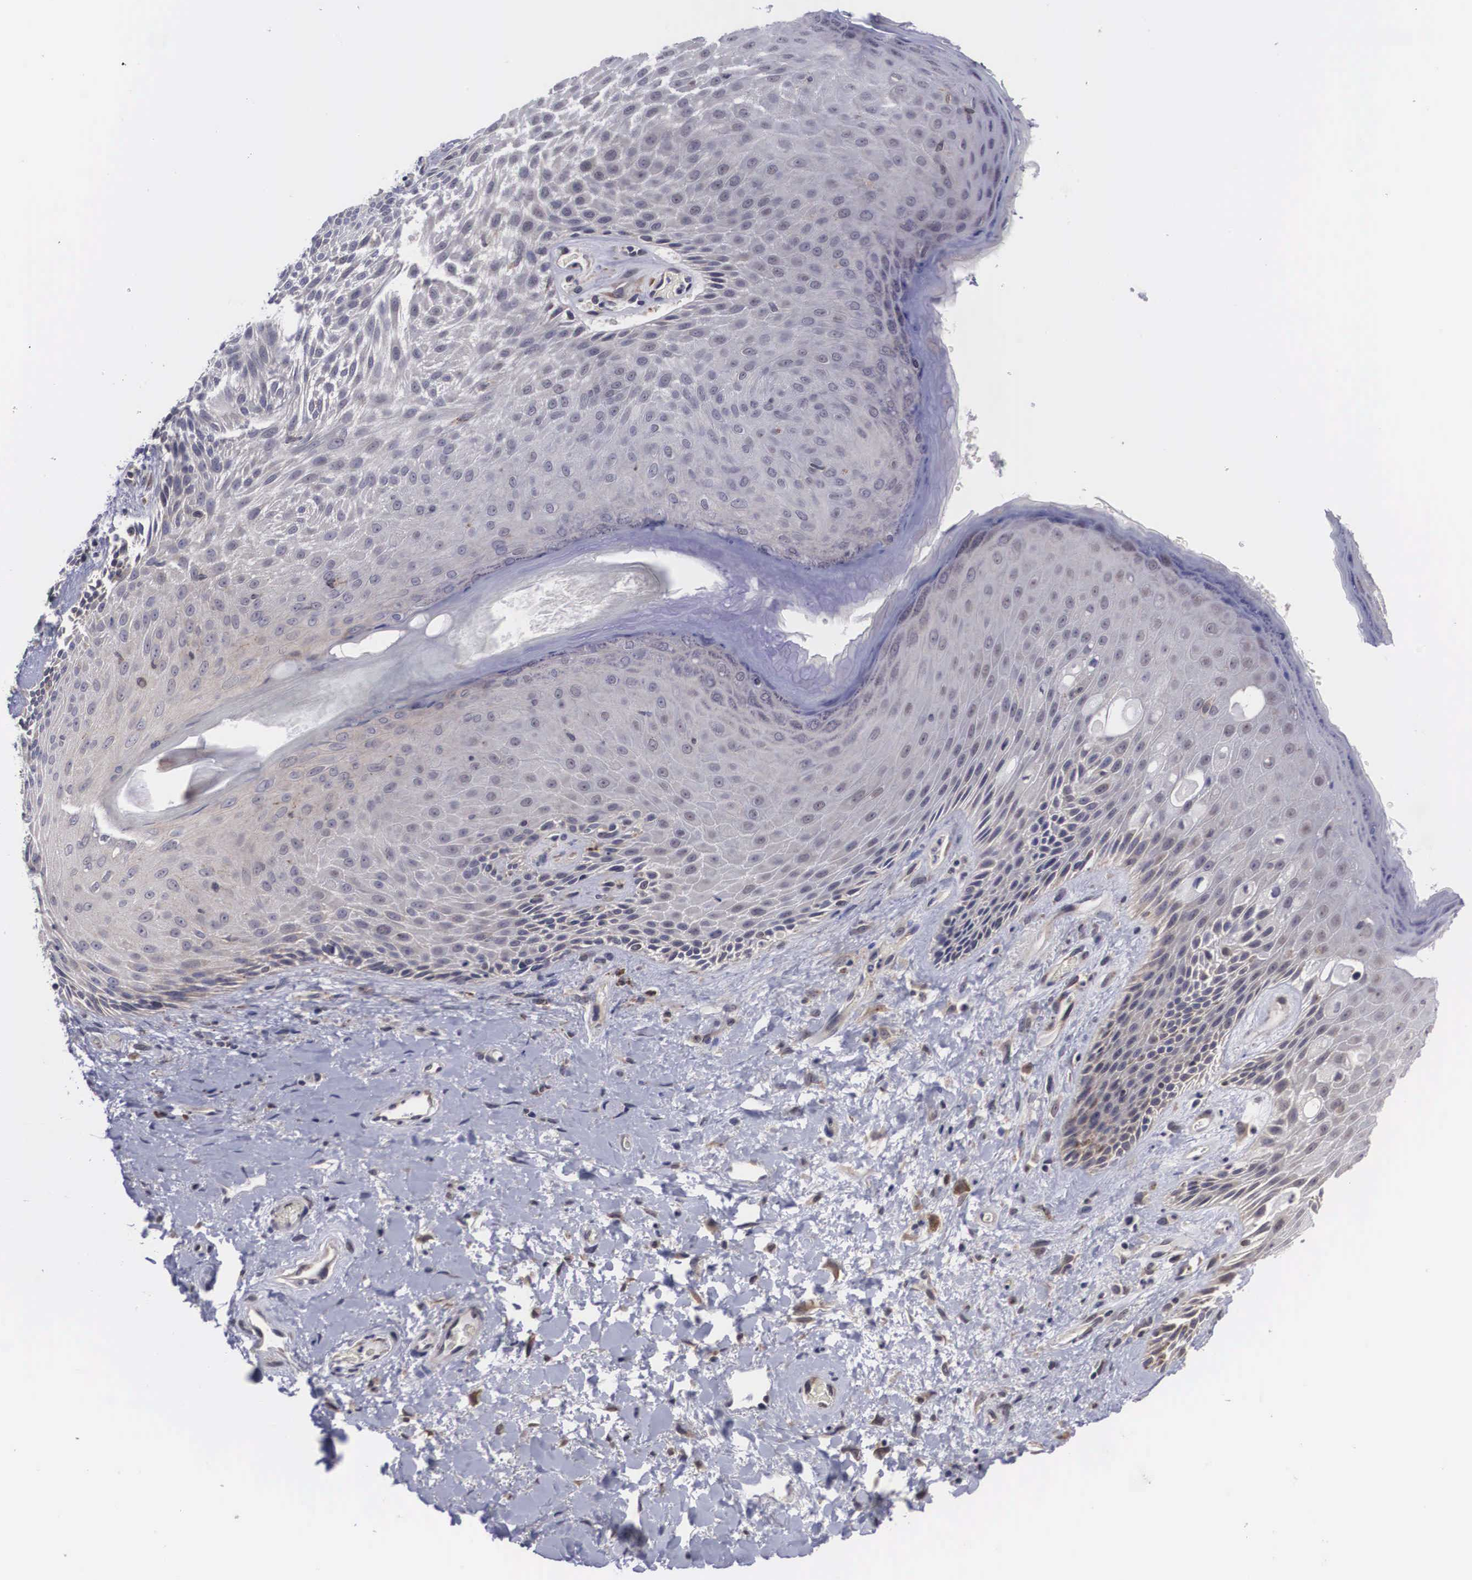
{"staining": {"intensity": "weak", "quantity": "<25%", "location": "cytoplasmic/membranous"}, "tissue": "skin", "cell_type": "Epidermal cells", "image_type": "normal", "snomed": [{"axis": "morphology", "description": "Normal tissue, NOS"}, {"axis": "topography", "description": "Anal"}], "caption": "DAB immunohistochemical staining of normal skin displays no significant expression in epidermal cells. Brightfield microscopy of immunohistochemistry stained with DAB (3,3'-diaminobenzidine) (brown) and hematoxylin (blue), captured at high magnification.", "gene": "CRELD2", "patient": {"sex": "male", "age": 78}}